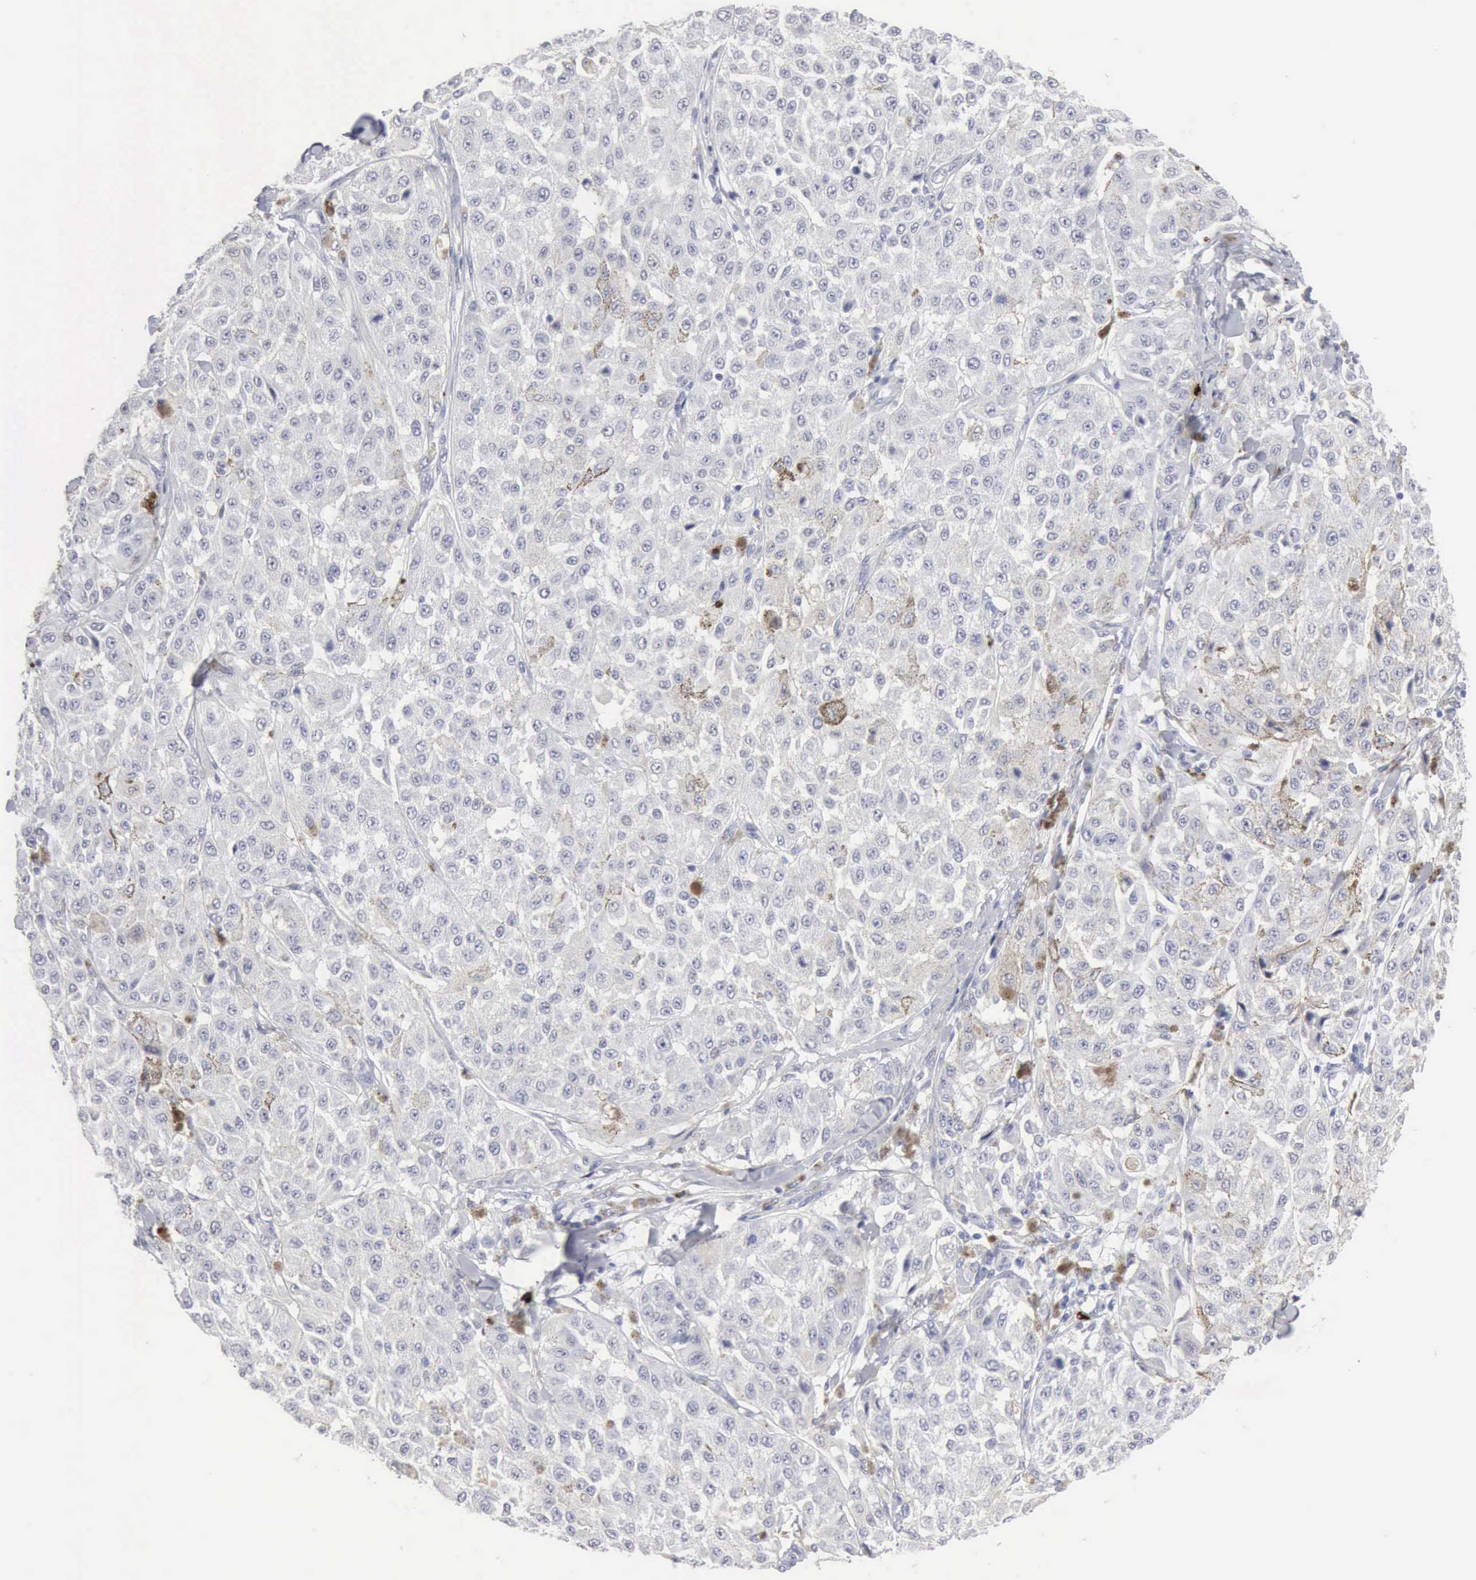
{"staining": {"intensity": "negative", "quantity": "none", "location": "none"}, "tissue": "melanoma", "cell_type": "Tumor cells", "image_type": "cancer", "snomed": [{"axis": "morphology", "description": "Malignant melanoma, NOS"}, {"axis": "topography", "description": "Skin"}], "caption": "Human melanoma stained for a protein using immunohistochemistry exhibits no positivity in tumor cells.", "gene": "CMA1", "patient": {"sex": "female", "age": 64}}